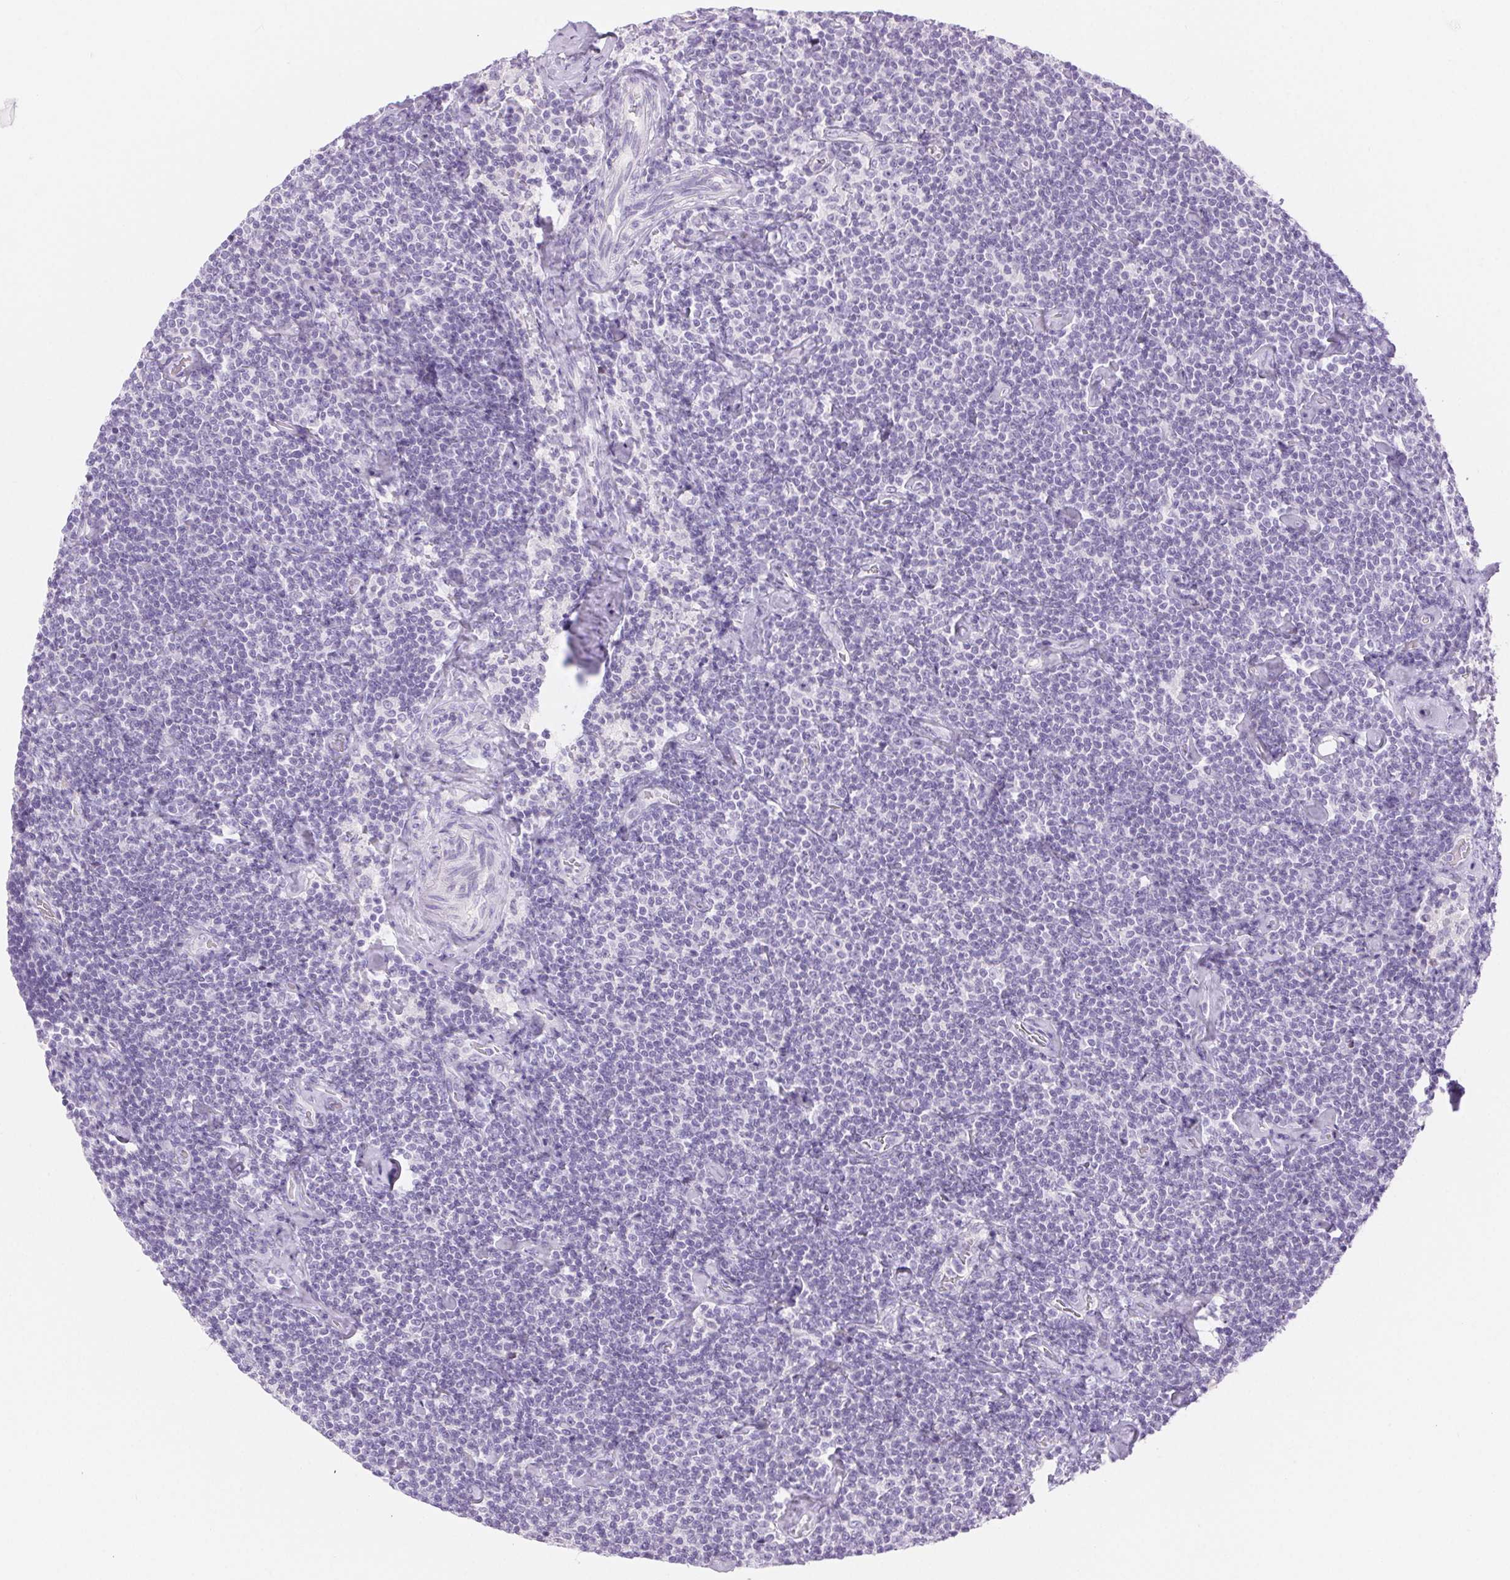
{"staining": {"intensity": "negative", "quantity": "none", "location": "none"}, "tissue": "lymphoma", "cell_type": "Tumor cells", "image_type": "cancer", "snomed": [{"axis": "morphology", "description": "Malignant lymphoma, non-Hodgkin's type, Low grade"}, {"axis": "topography", "description": "Lymph node"}], "caption": "Tumor cells show no significant protein positivity in lymphoma.", "gene": "CLDN16", "patient": {"sex": "male", "age": 81}}